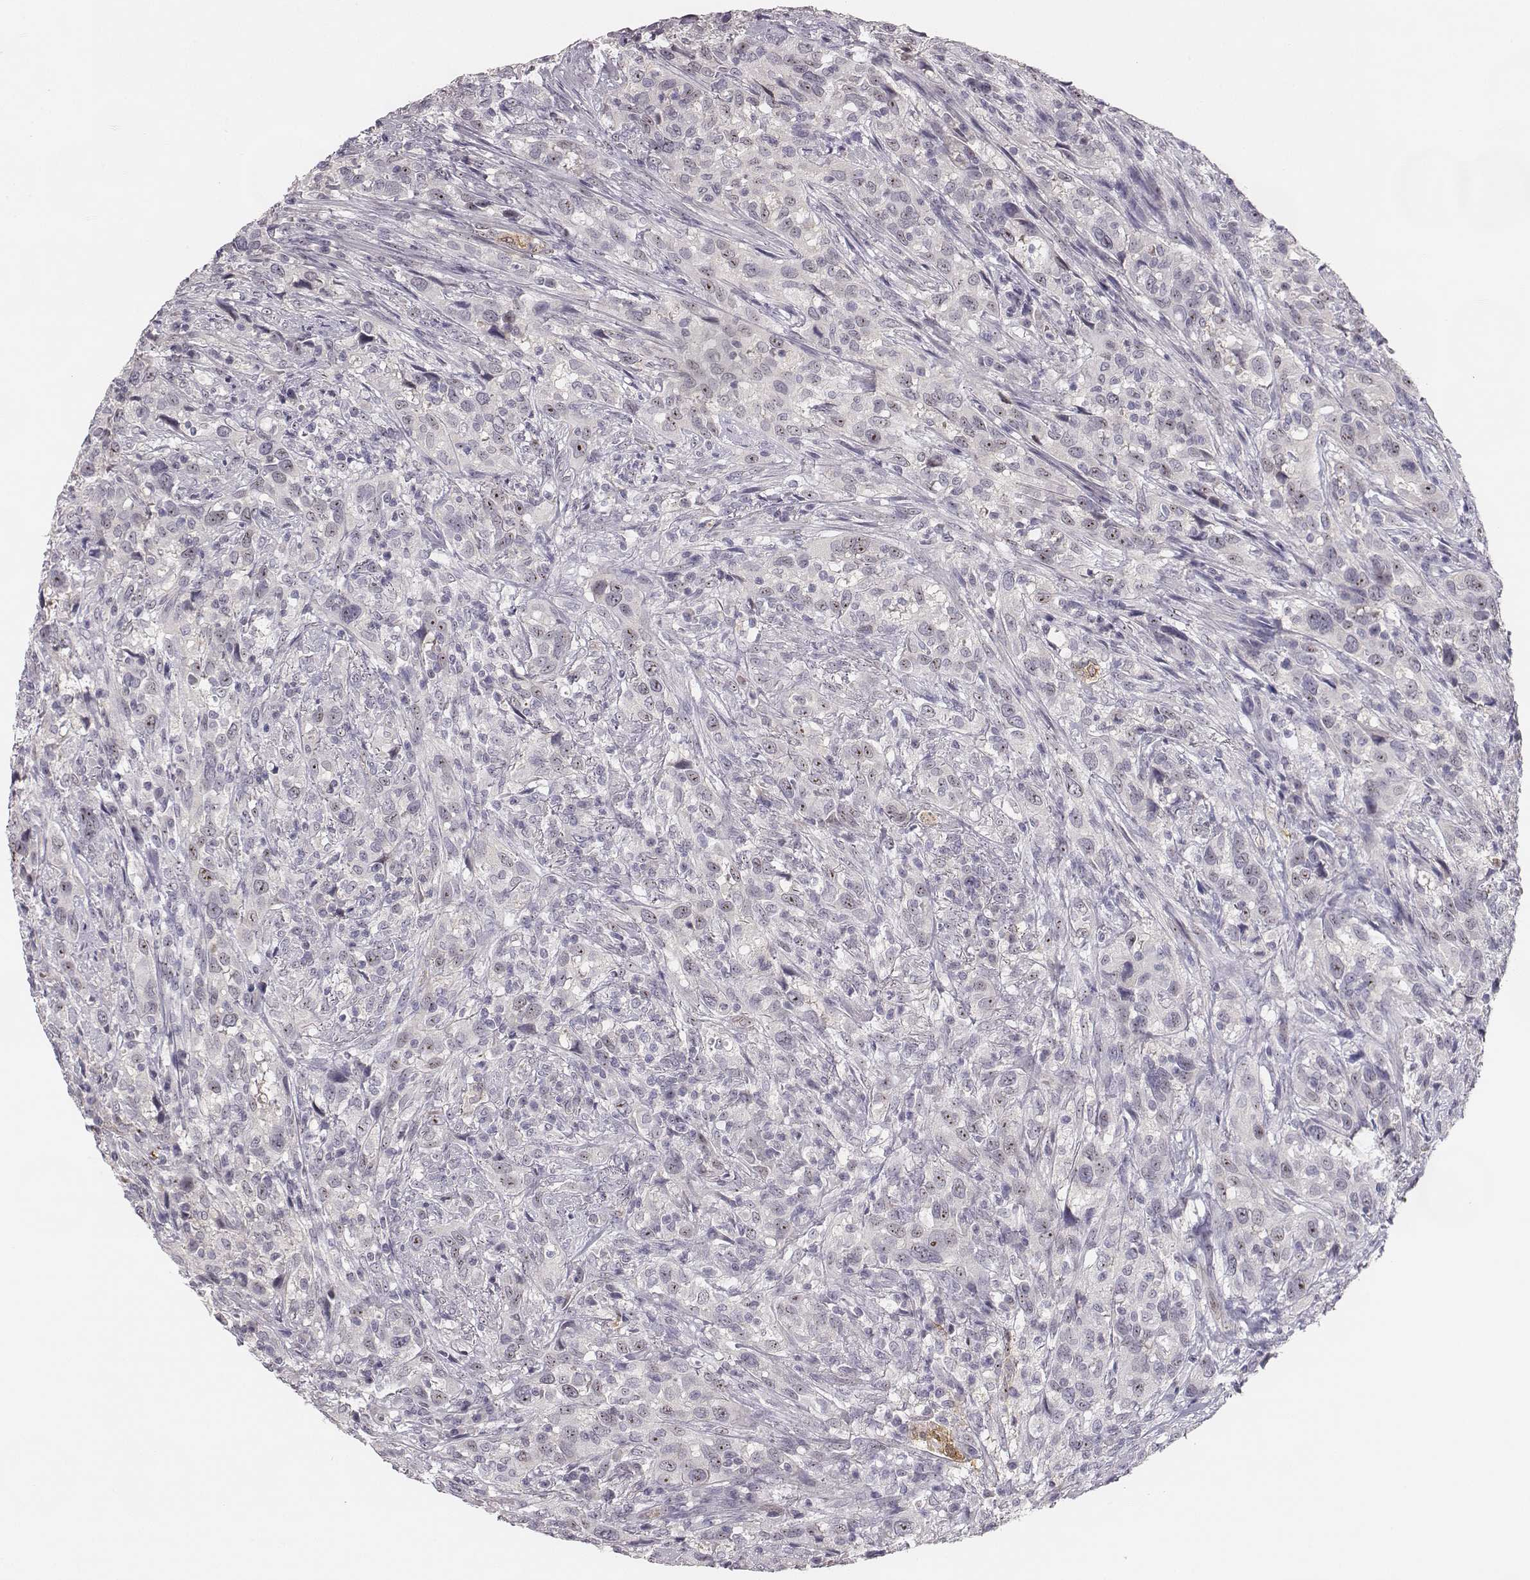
{"staining": {"intensity": "moderate", "quantity": "25%-75%", "location": "nuclear"}, "tissue": "urothelial cancer", "cell_type": "Tumor cells", "image_type": "cancer", "snomed": [{"axis": "morphology", "description": "Urothelial carcinoma, NOS"}, {"axis": "morphology", "description": "Urothelial carcinoma, High grade"}, {"axis": "topography", "description": "Urinary bladder"}], "caption": "Immunohistochemical staining of transitional cell carcinoma exhibits medium levels of moderate nuclear staining in about 25%-75% of tumor cells.", "gene": "NIFK", "patient": {"sex": "female", "age": 64}}